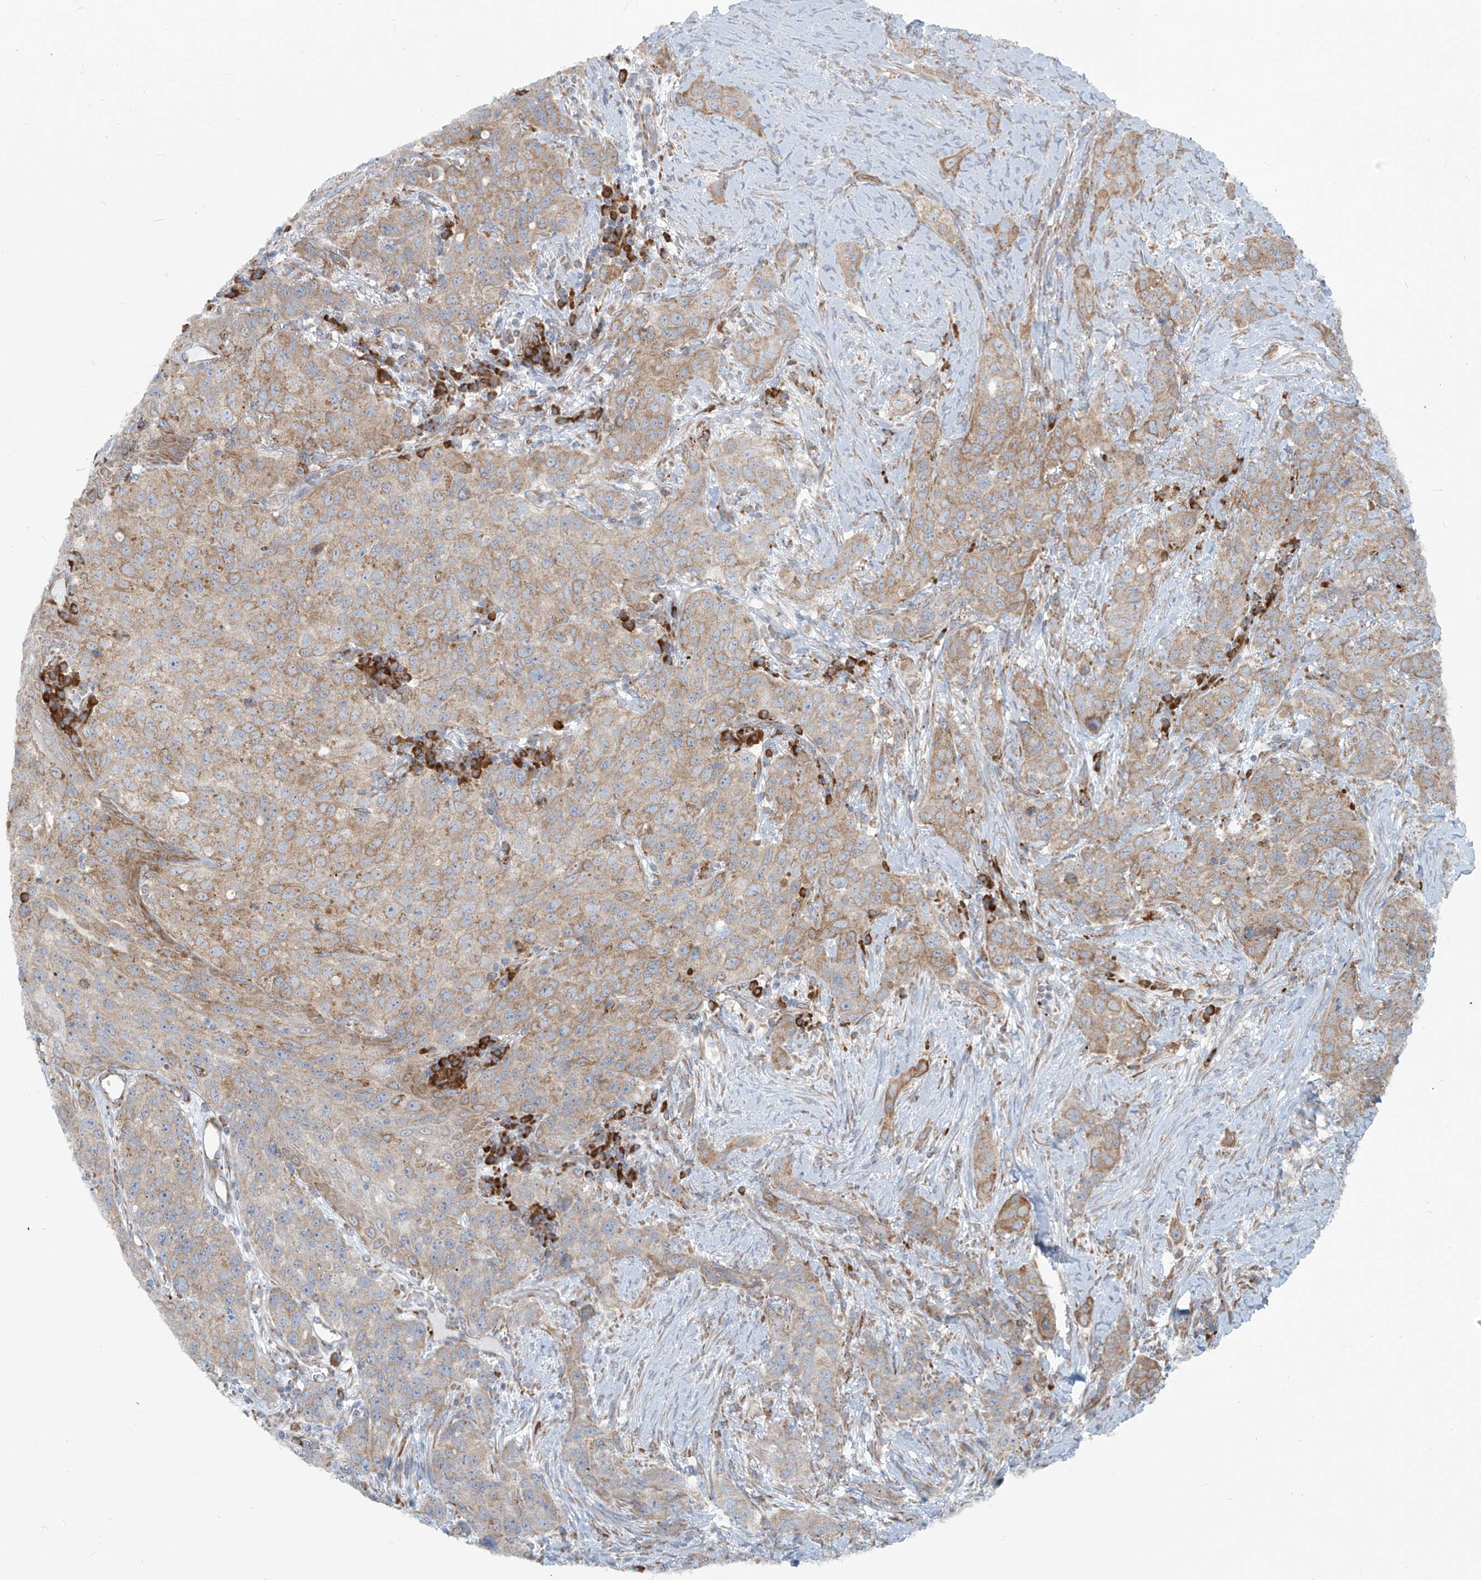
{"staining": {"intensity": "weak", "quantity": ">75%", "location": "cytoplasmic/membranous"}, "tissue": "stomach cancer", "cell_type": "Tumor cells", "image_type": "cancer", "snomed": [{"axis": "morphology", "description": "Adenocarcinoma, NOS"}, {"axis": "topography", "description": "Stomach"}], "caption": "IHC staining of stomach cancer, which shows low levels of weak cytoplasmic/membranous staining in approximately >75% of tumor cells indicating weak cytoplasmic/membranous protein positivity. The staining was performed using DAB (3,3'-diaminobenzidine) (brown) for protein detection and nuclei were counterstained in hematoxylin (blue).", "gene": "KATNIP", "patient": {"sex": "male", "age": 48}}